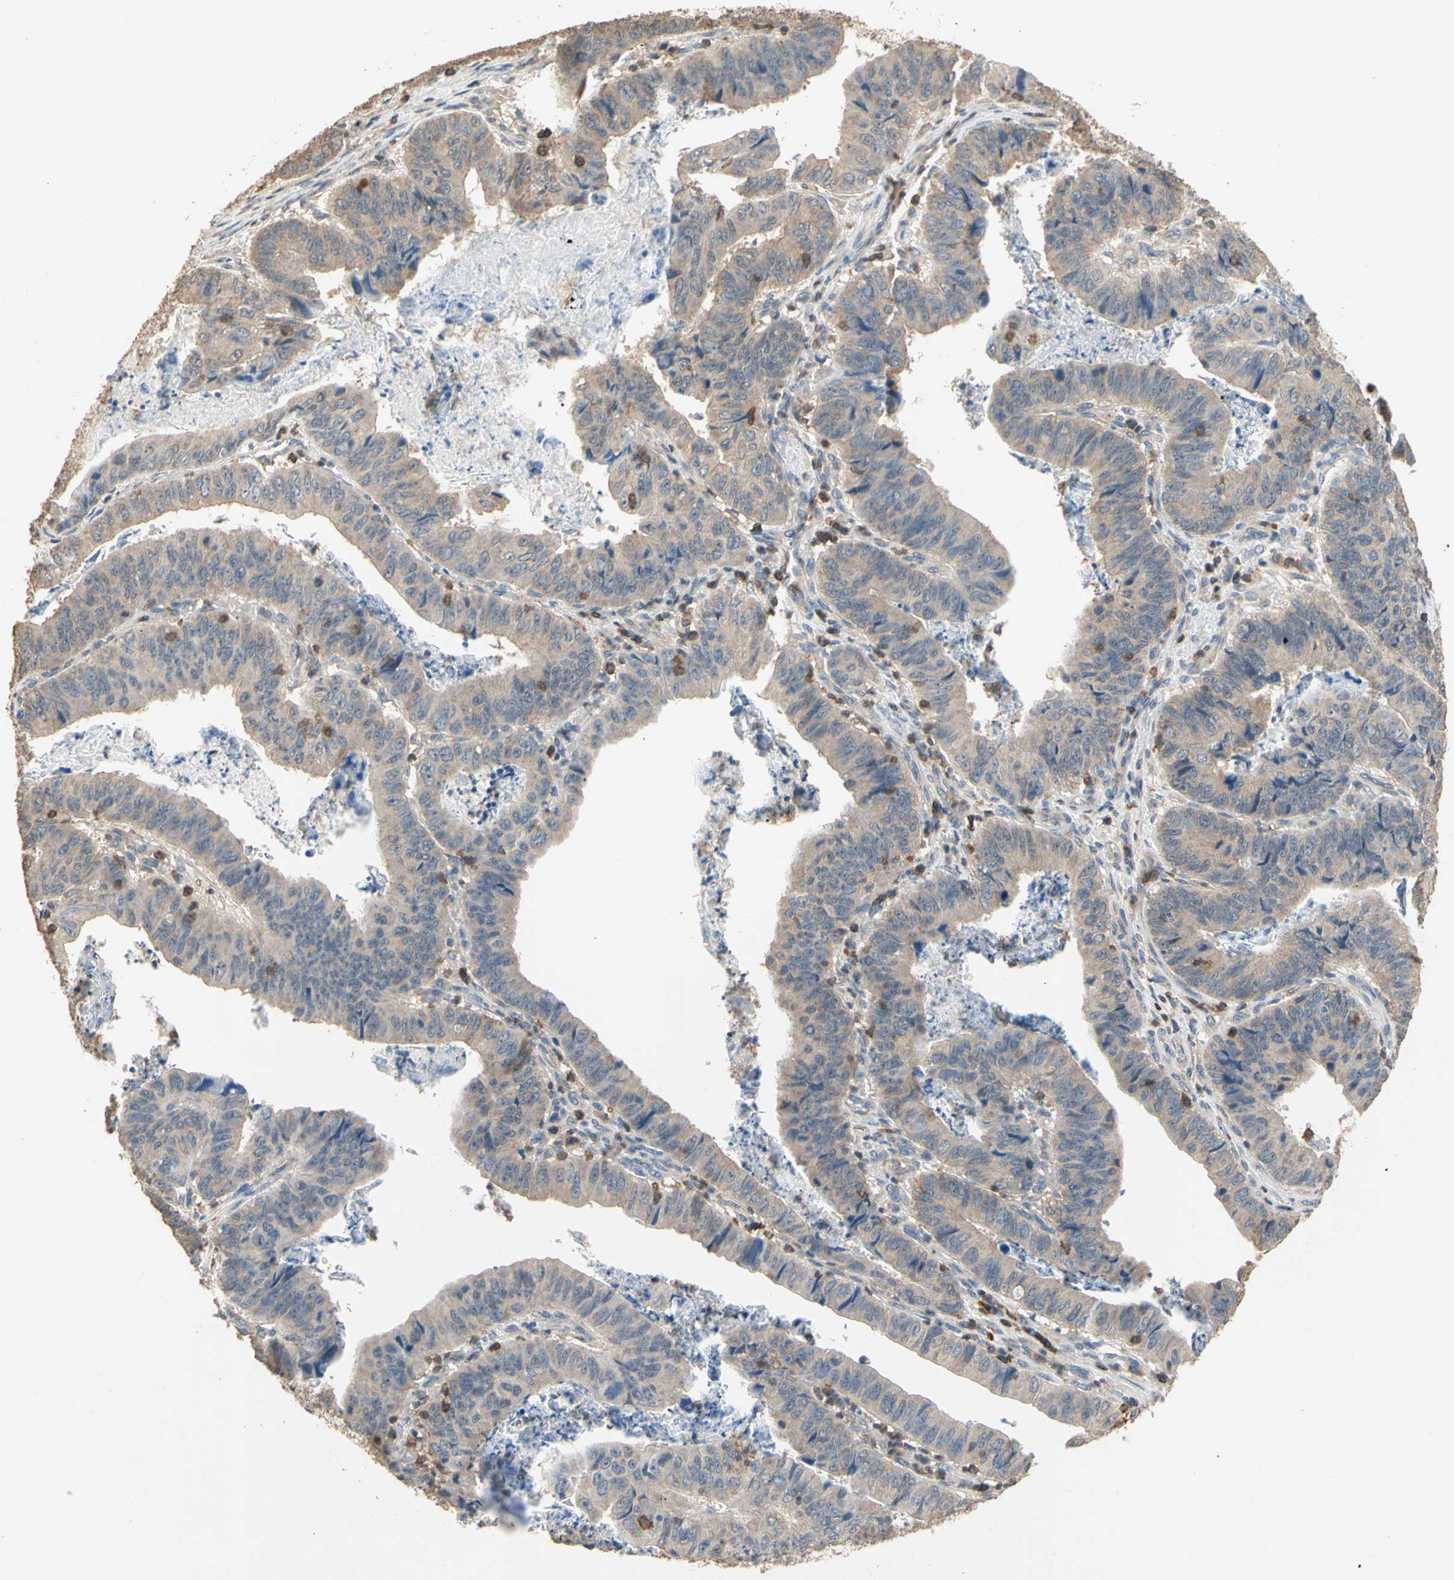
{"staining": {"intensity": "weak", "quantity": "<25%", "location": "cytoplasmic/membranous"}, "tissue": "stomach cancer", "cell_type": "Tumor cells", "image_type": "cancer", "snomed": [{"axis": "morphology", "description": "Adenocarcinoma, NOS"}, {"axis": "topography", "description": "Stomach, lower"}], "caption": "Immunohistochemistry (IHC) photomicrograph of human stomach adenocarcinoma stained for a protein (brown), which displays no positivity in tumor cells. Nuclei are stained in blue.", "gene": "MAP3K10", "patient": {"sex": "male", "age": 77}}